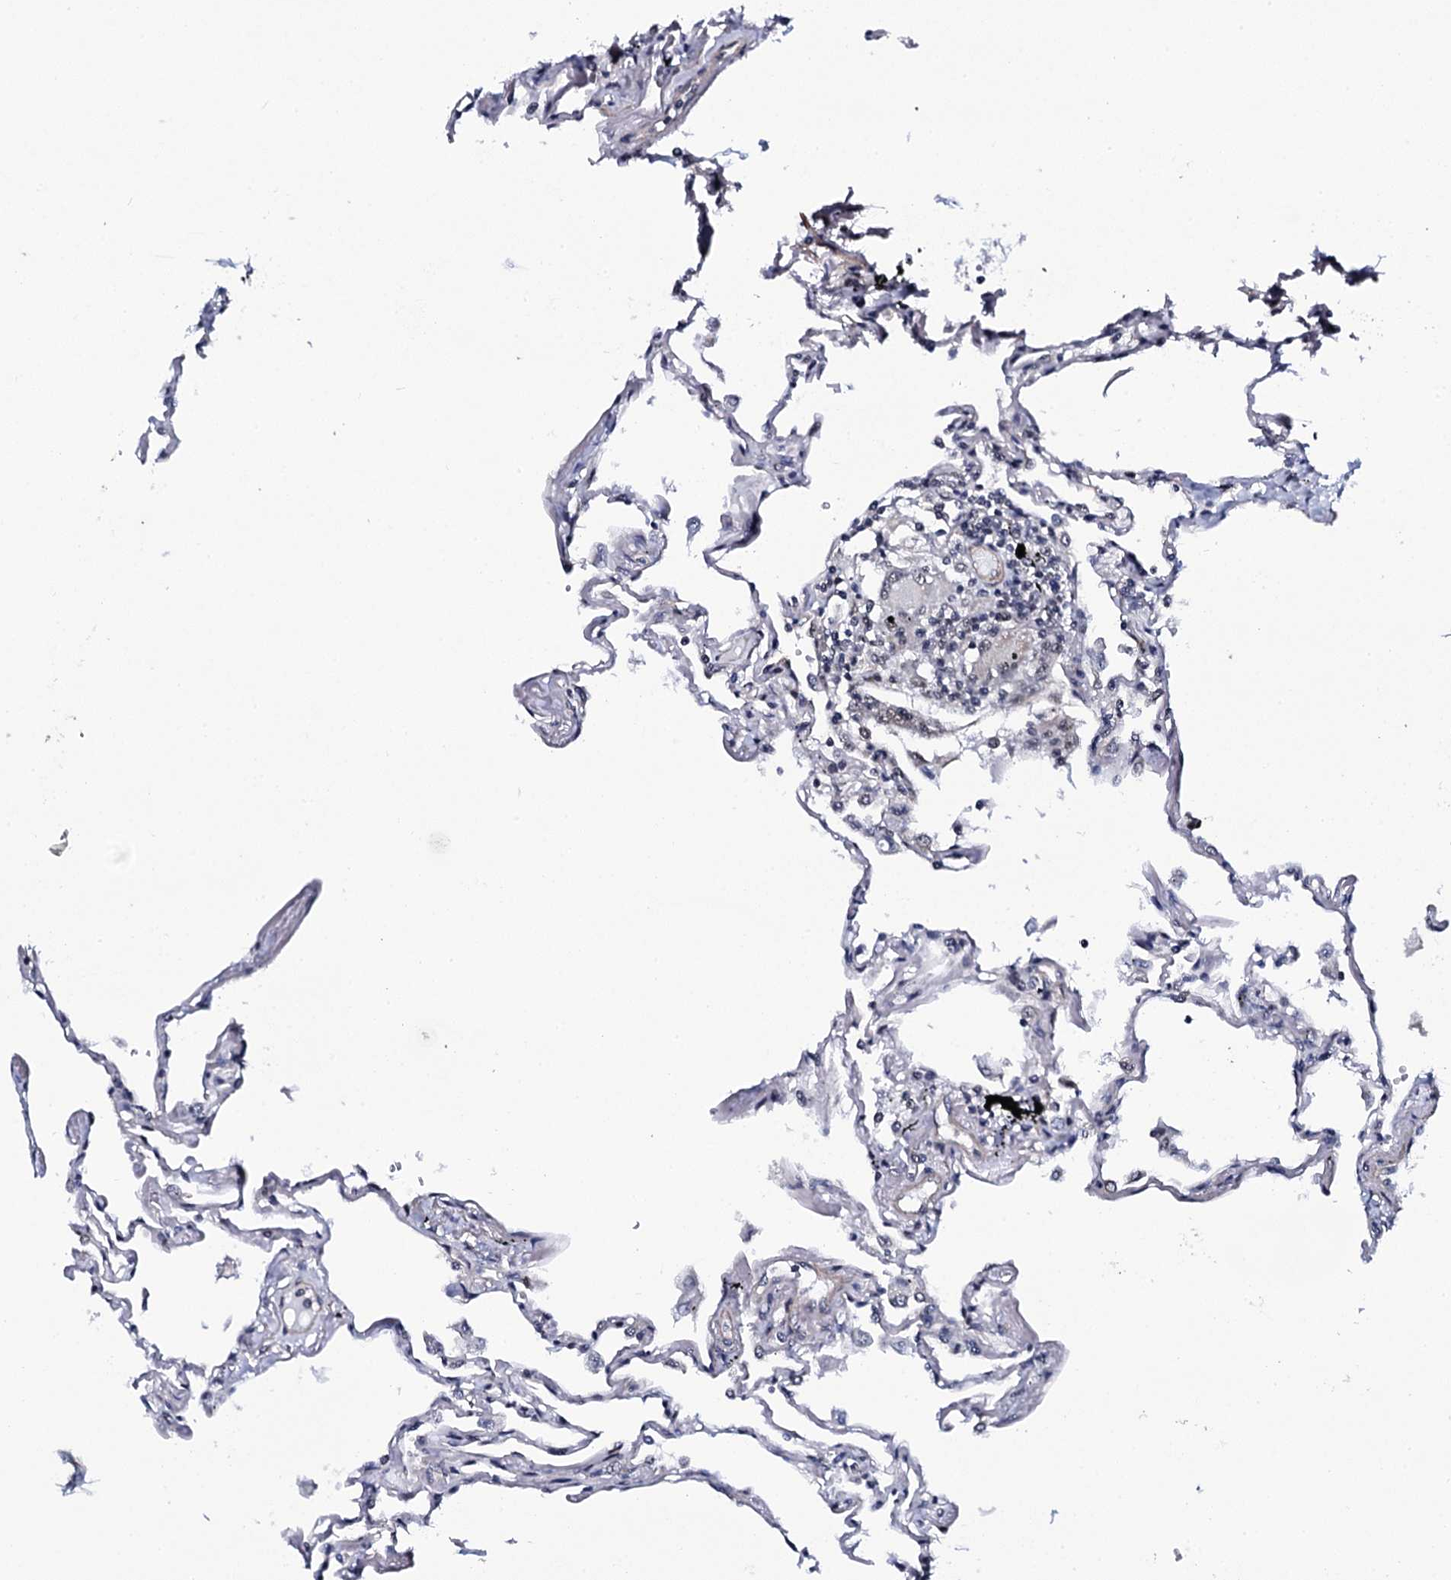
{"staining": {"intensity": "weak", "quantity": "<25%", "location": "nuclear"}, "tissue": "lung", "cell_type": "Alveolar cells", "image_type": "normal", "snomed": [{"axis": "morphology", "description": "Normal tissue, NOS"}, {"axis": "topography", "description": "Lung"}], "caption": "An immunohistochemistry (IHC) photomicrograph of unremarkable lung is shown. There is no staining in alveolar cells of lung.", "gene": "CWC15", "patient": {"sex": "female", "age": 67}}